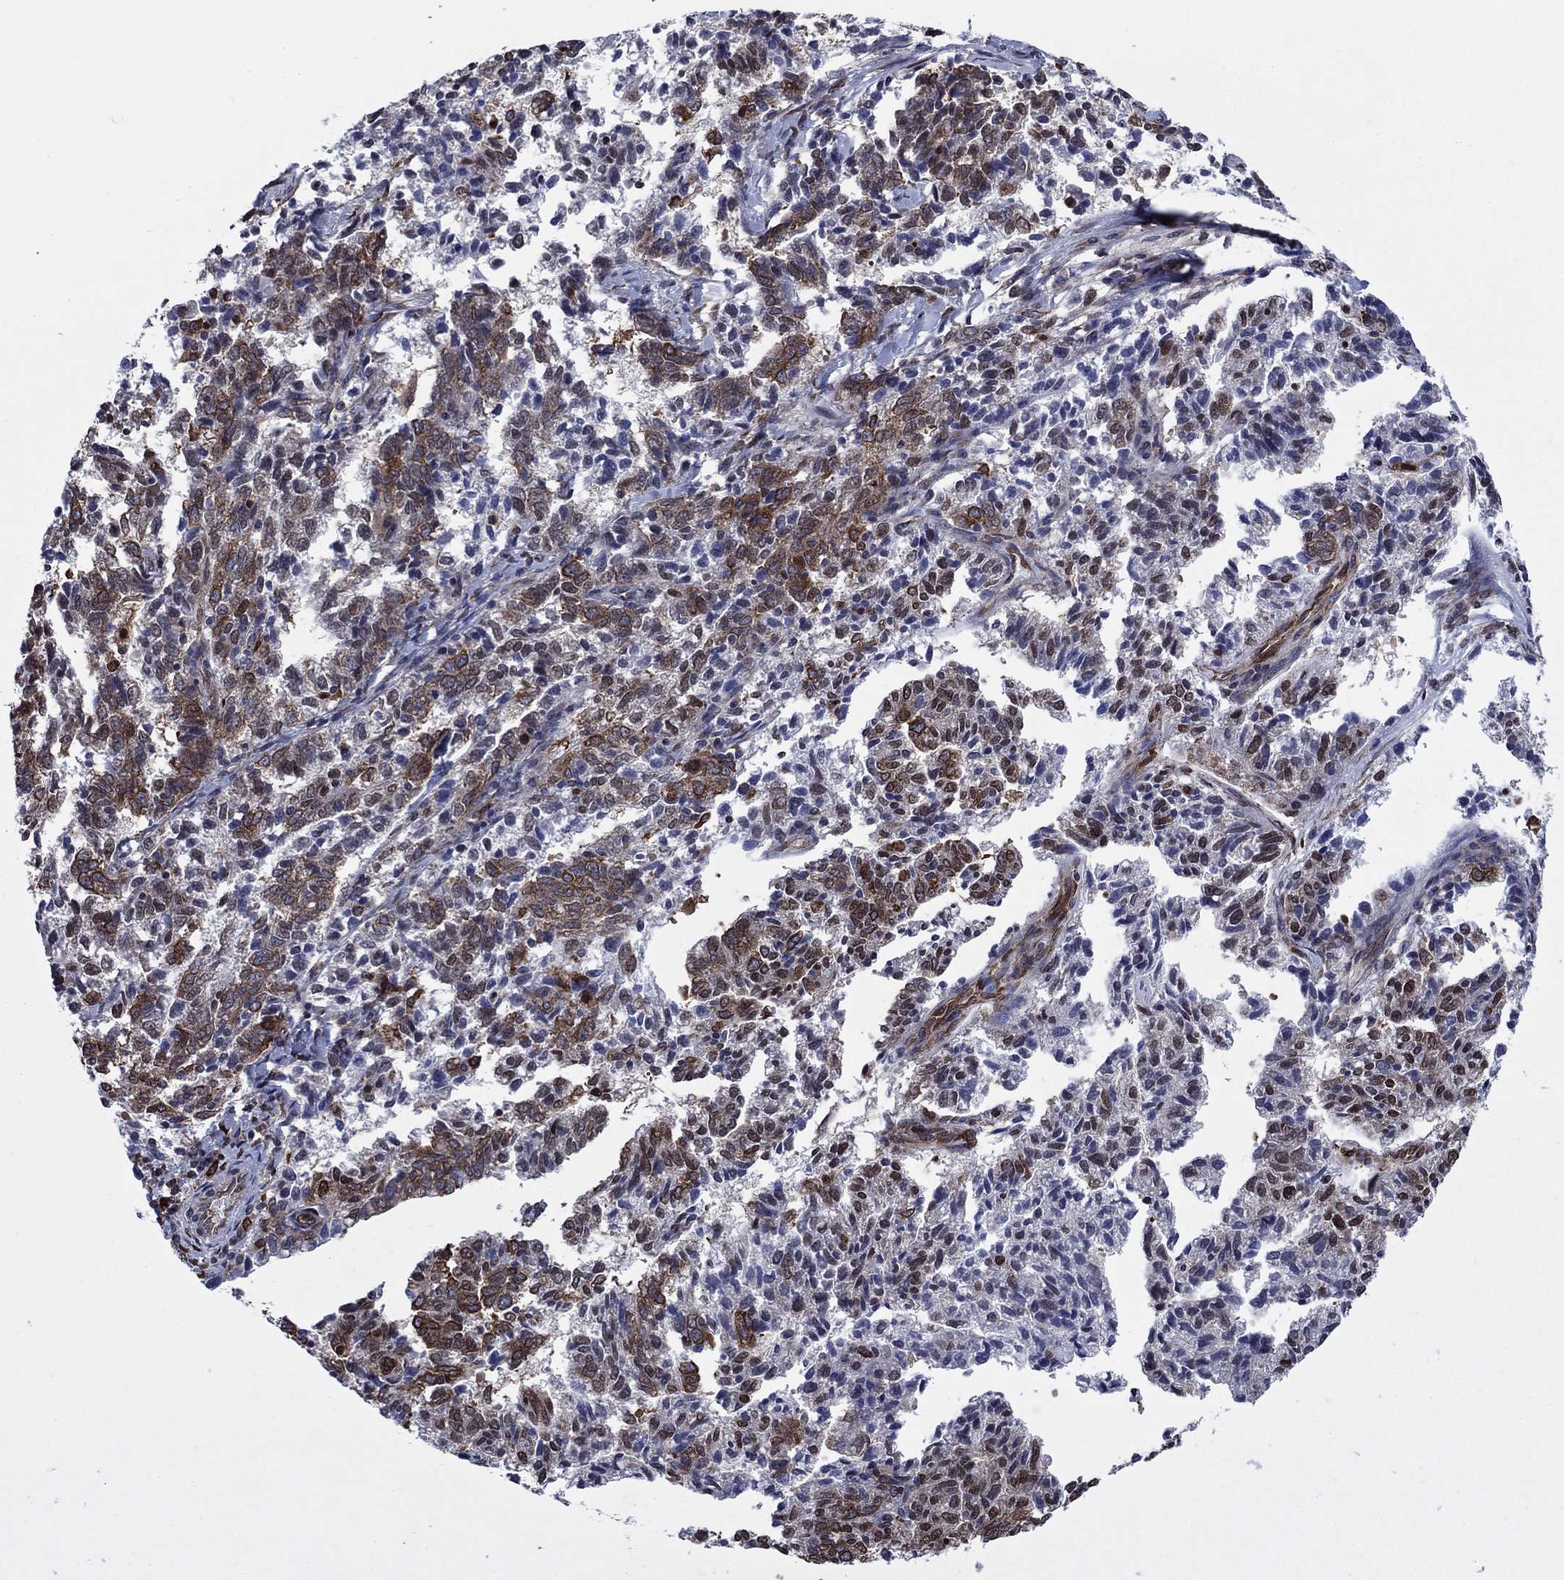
{"staining": {"intensity": "strong", "quantity": "<25%", "location": "cytoplasmic/membranous"}, "tissue": "ovarian cancer", "cell_type": "Tumor cells", "image_type": "cancer", "snomed": [{"axis": "morphology", "description": "Cystadenocarcinoma, serous, NOS"}, {"axis": "topography", "description": "Ovary"}], "caption": "Tumor cells show strong cytoplasmic/membranous positivity in about <25% of cells in ovarian cancer.", "gene": "YBX1", "patient": {"sex": "female", "age": 71}}